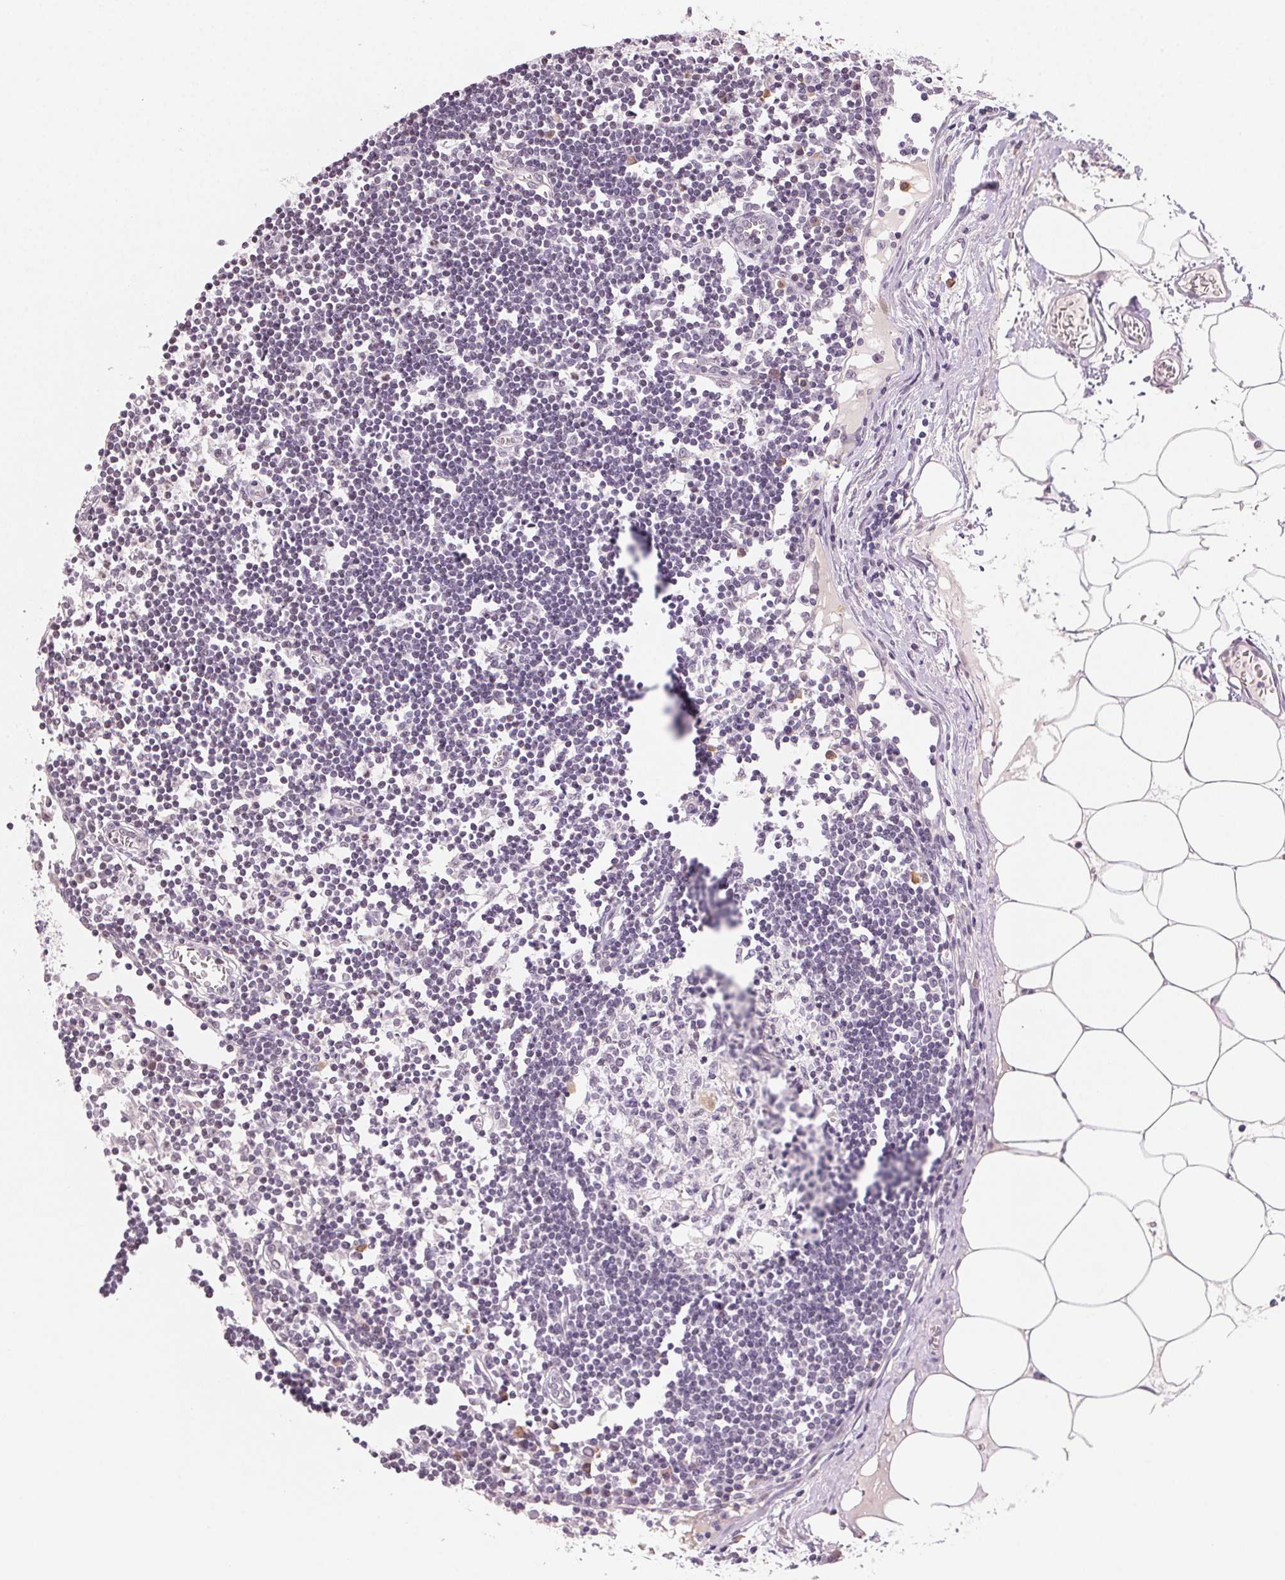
{"staining": {"intensity": "negative", "quantity": "none", "location": "none"}, "tissue": "lymph node", "cell_type": "Germinal center cells", "image_type": "normal", "snomed": [{"axis": "morphology", "description": "Normal tissue, NOS"}, {"axis": "topography", "description": "Lymph node"}], "caption": "Immunohistochemistry image of benign lymph node: human lymph node stained with DAB displays no significant protein positivity in germinal center cells. (Brightfield microscopy of DAB (3,3'-diaminobenzidine) immunohistochemistry at high magnification).", "gene": "FNDC4", "patient": {"sex": "female", "age": 65}}